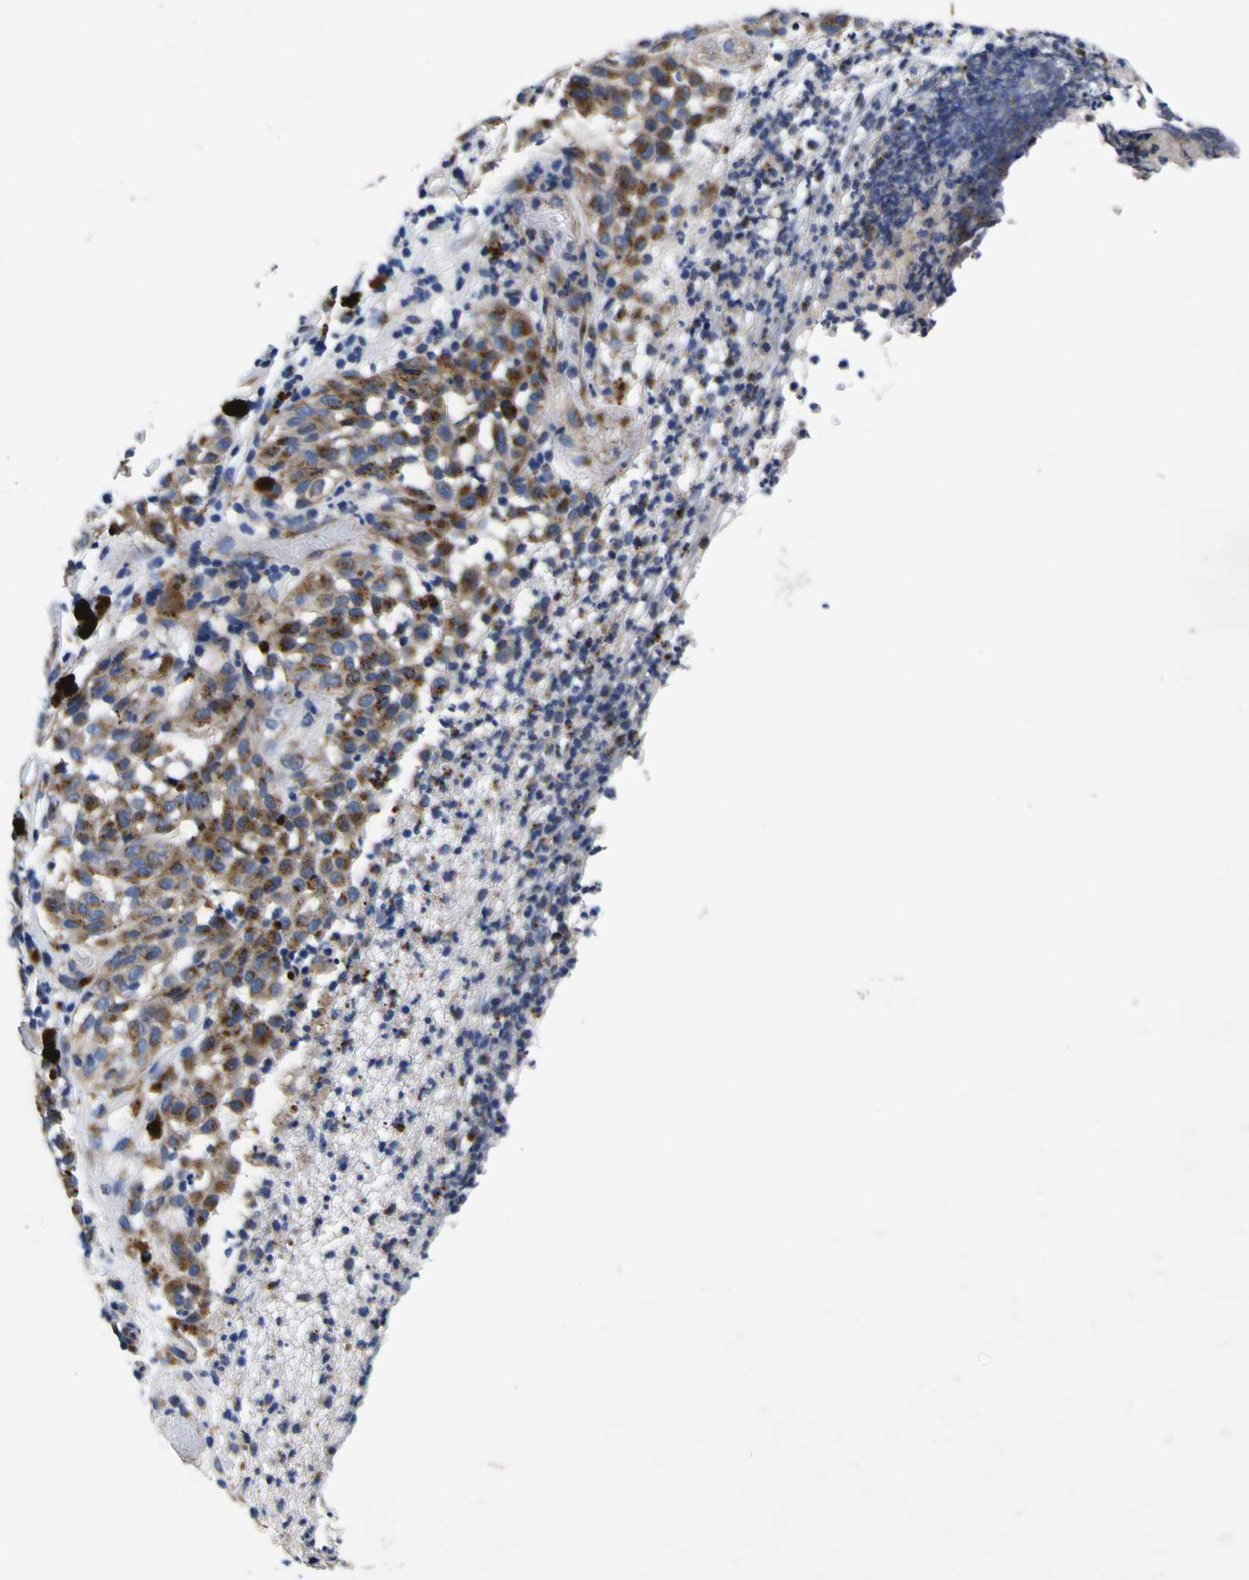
{"staining": {"intensity": "moderate", "quantity": ">75%", "location": "cytoplasmic/membranous"}, "tissue": "melanoma", "cell_type": "Tumor cells", "image_type": "cancer", "snomed": [{"axis": "morphology", "description": "Malignant melanoma, NOS"}, {"axis": "topography", "description": "Skin"}], "caption": "Moderate cytoplasmic/membranous expression is appreciated in about >75% of tumor cells in melanoma. The protein is stained brown, and the nuclei are stained in blue (DAB IHC with brightfield microscopy, high magnification).", "gene": "COA1", "patient": {"sex": "female", "age": 46}}